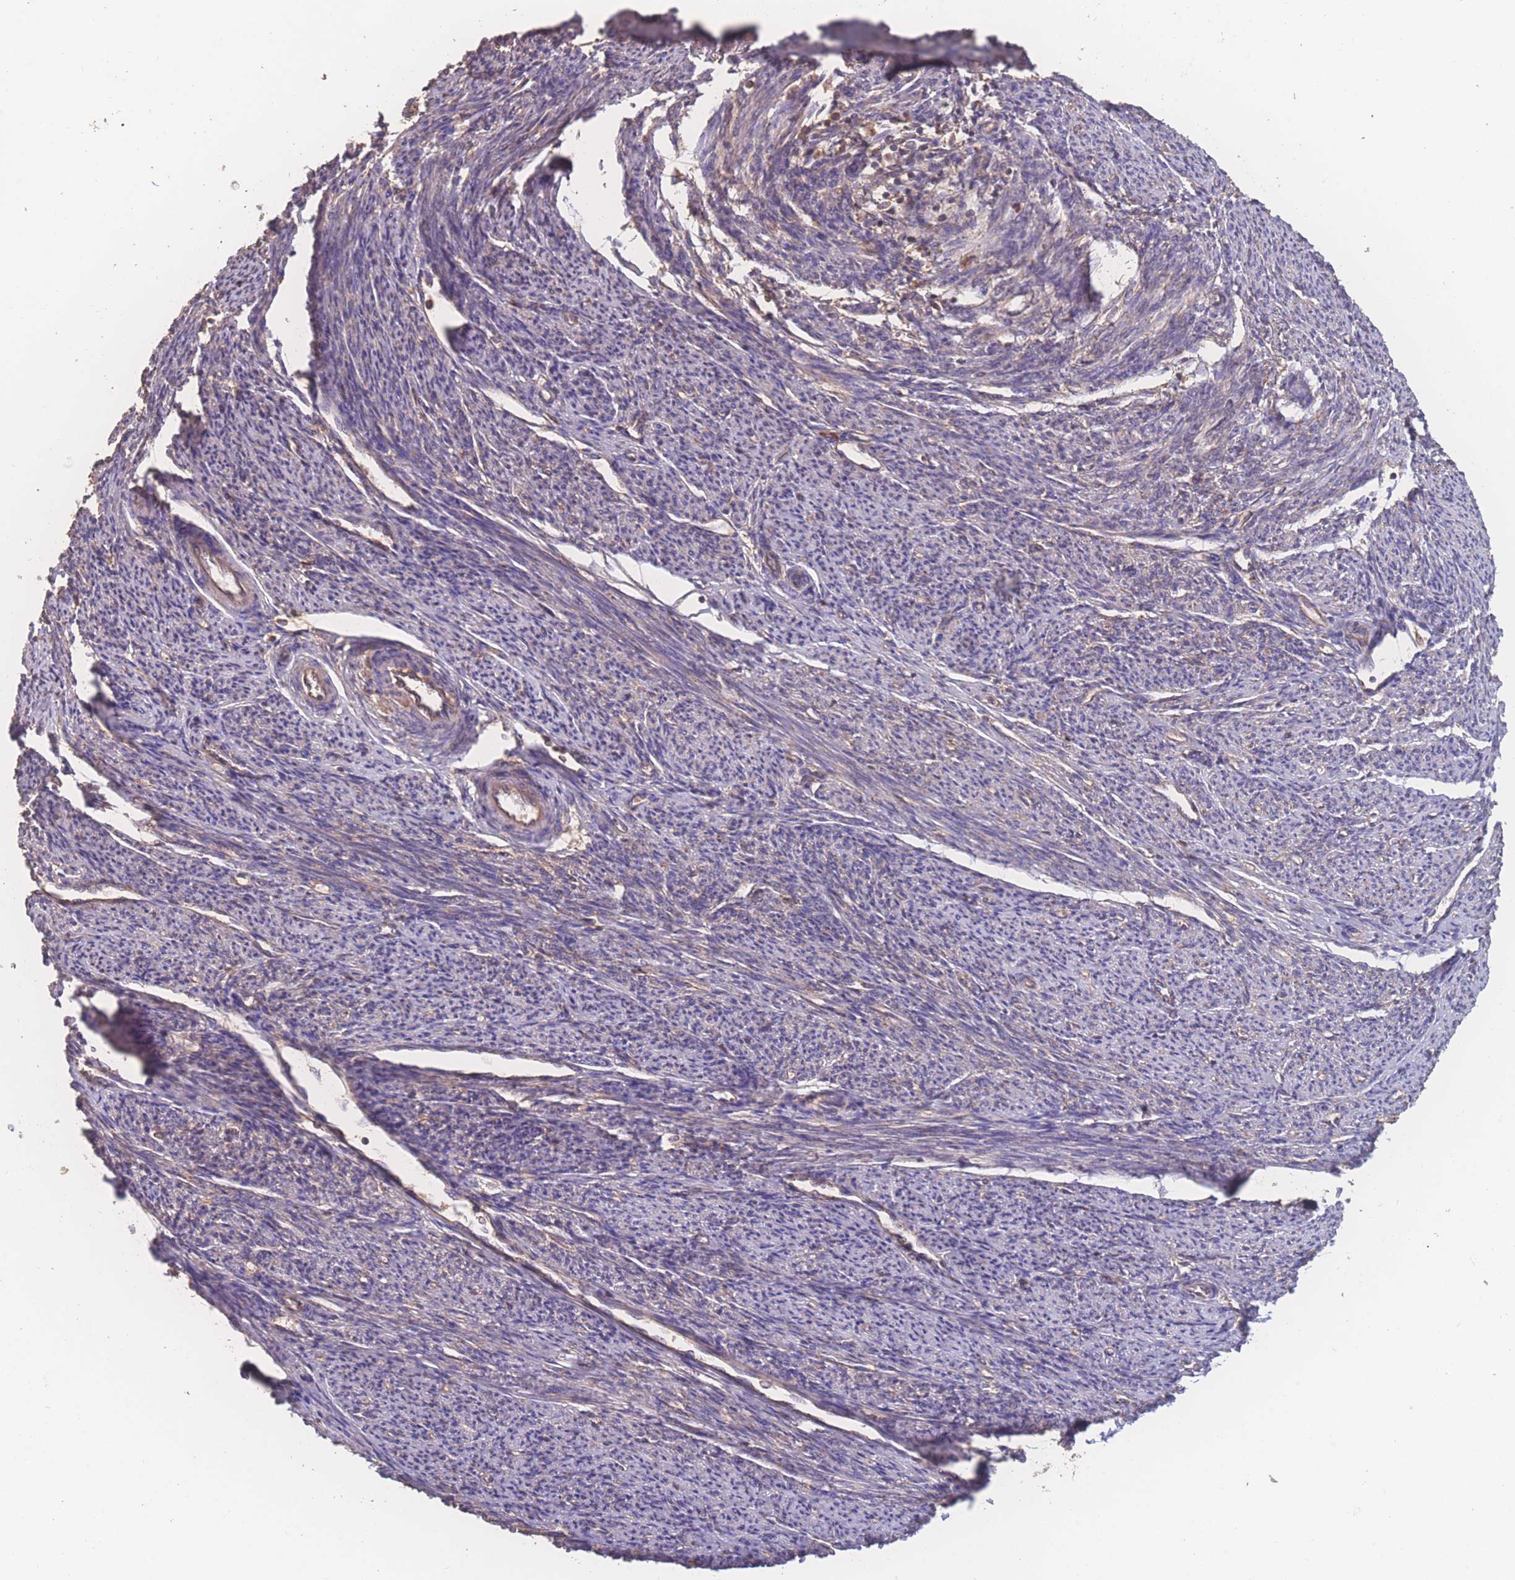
{"staining": {"intensity": "weak", "quantity": "25%-75%", "location": "cytoplasmic/membranous"}, "tissue": "smooth muscle", "cell_type": "Smooth muscle cells", "image_type": "normal", "snomed": [{"axis": "morphology", "description": "Normal tissue, NOS"}, {"axis": "topography", "description": "Smooth muscle"}, {"axis": "topography", "description": "Uterus"}], "caption": "Weak cytoplasmic/membranous expression for a protein is present in approximately 25%-75% of smooth muscle cells of normal smooth muscle using immunohistochemistry.", "gene": "ATXN10", "patient": {"sex": "female", "age": 59}}